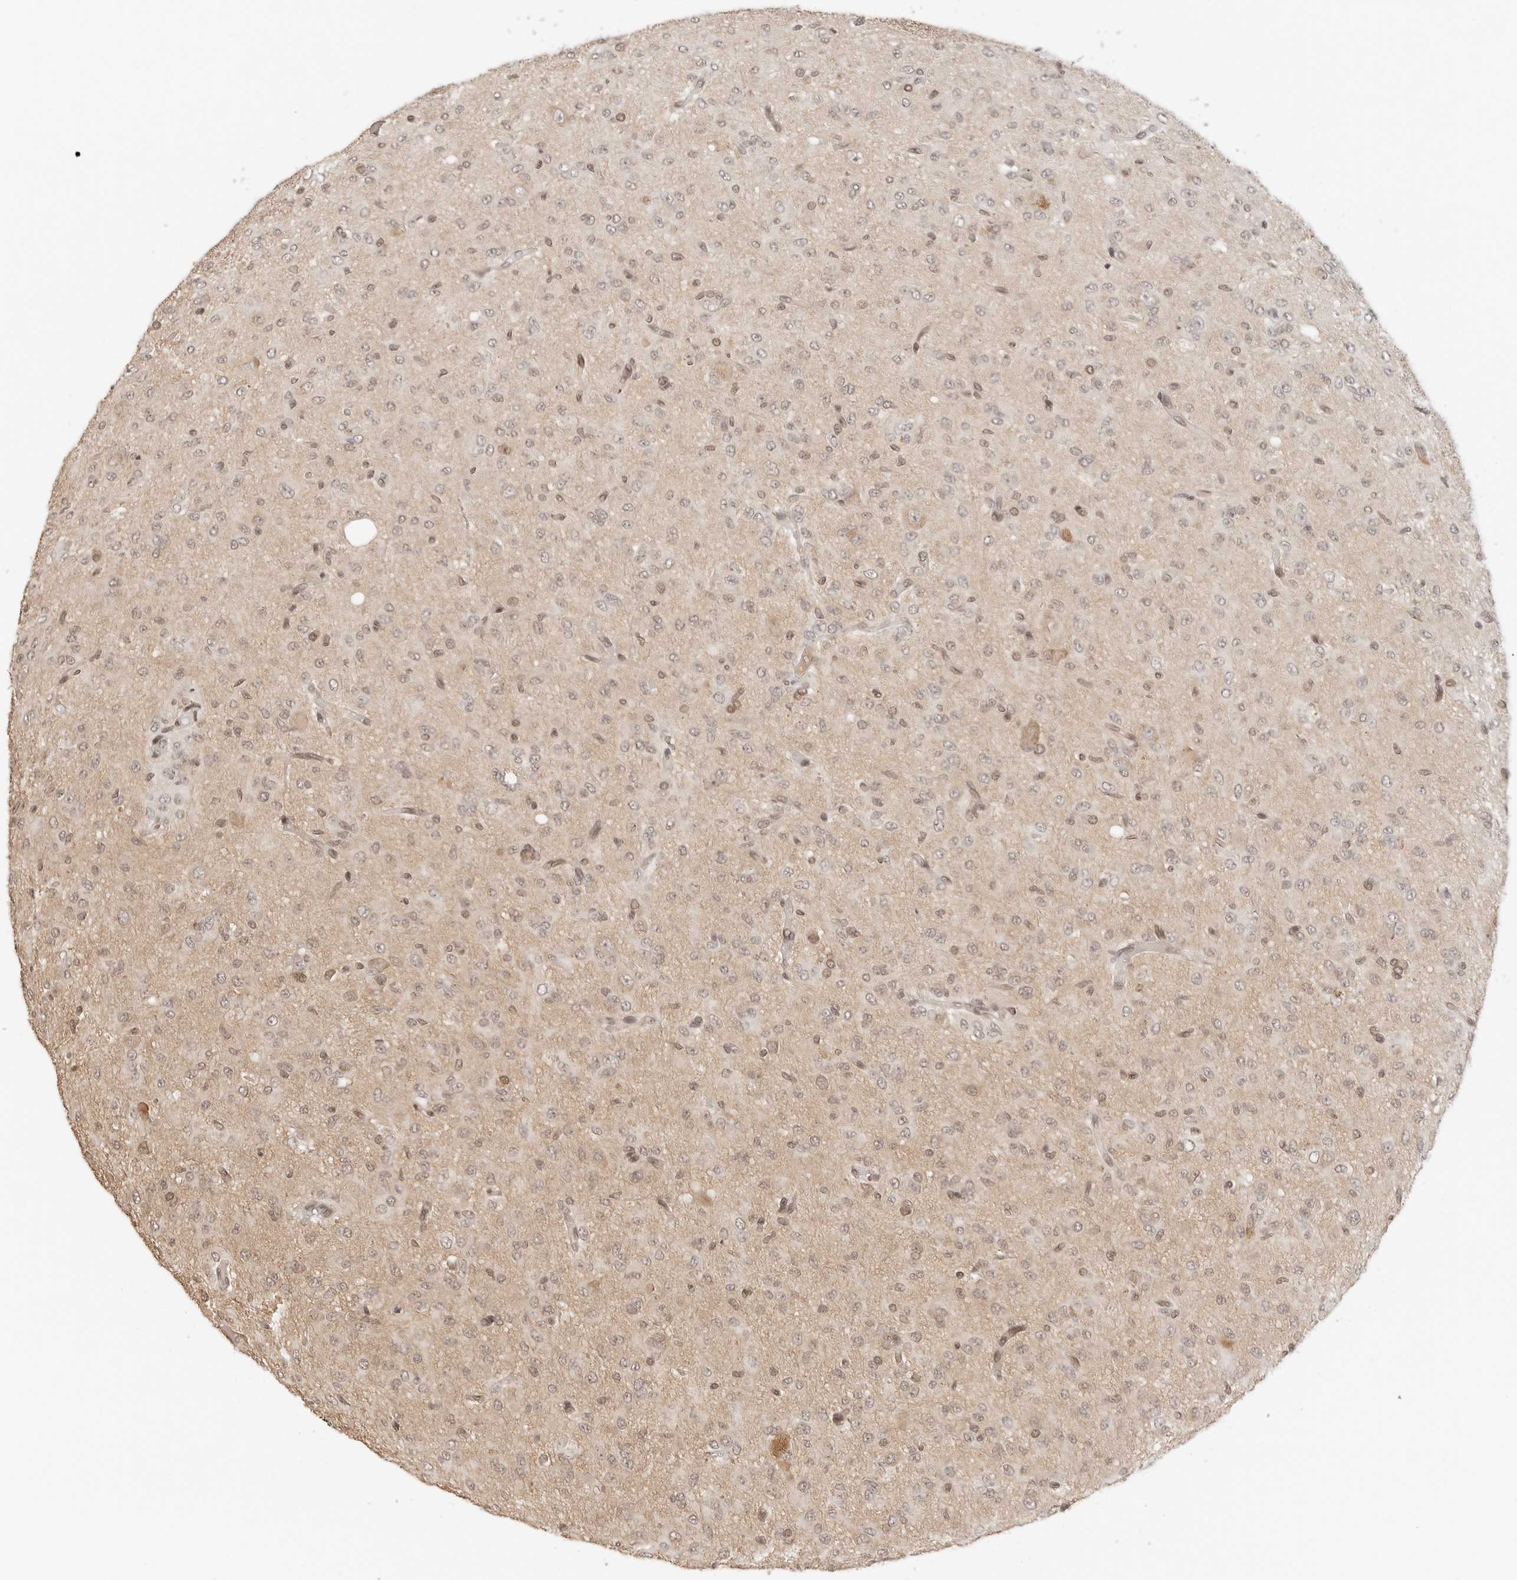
{"staining": {"intensity": "weak", "quantity": "<25%", "location": "nuclear"}, "tissue": "glioma", "cell_type": "Tumor cells", "image_type": "cancer", "snomed": [{"axis": "morphology", "description": "Glioma, malignant, High grade"}, {"axis": "topography", "description": "Brain"}], "caption": "An image of human malignant glioma (high-grade) is negative for staining in tumor cells.", "gene": "POLH", "patient": {"sex": "female", "age": 59}}